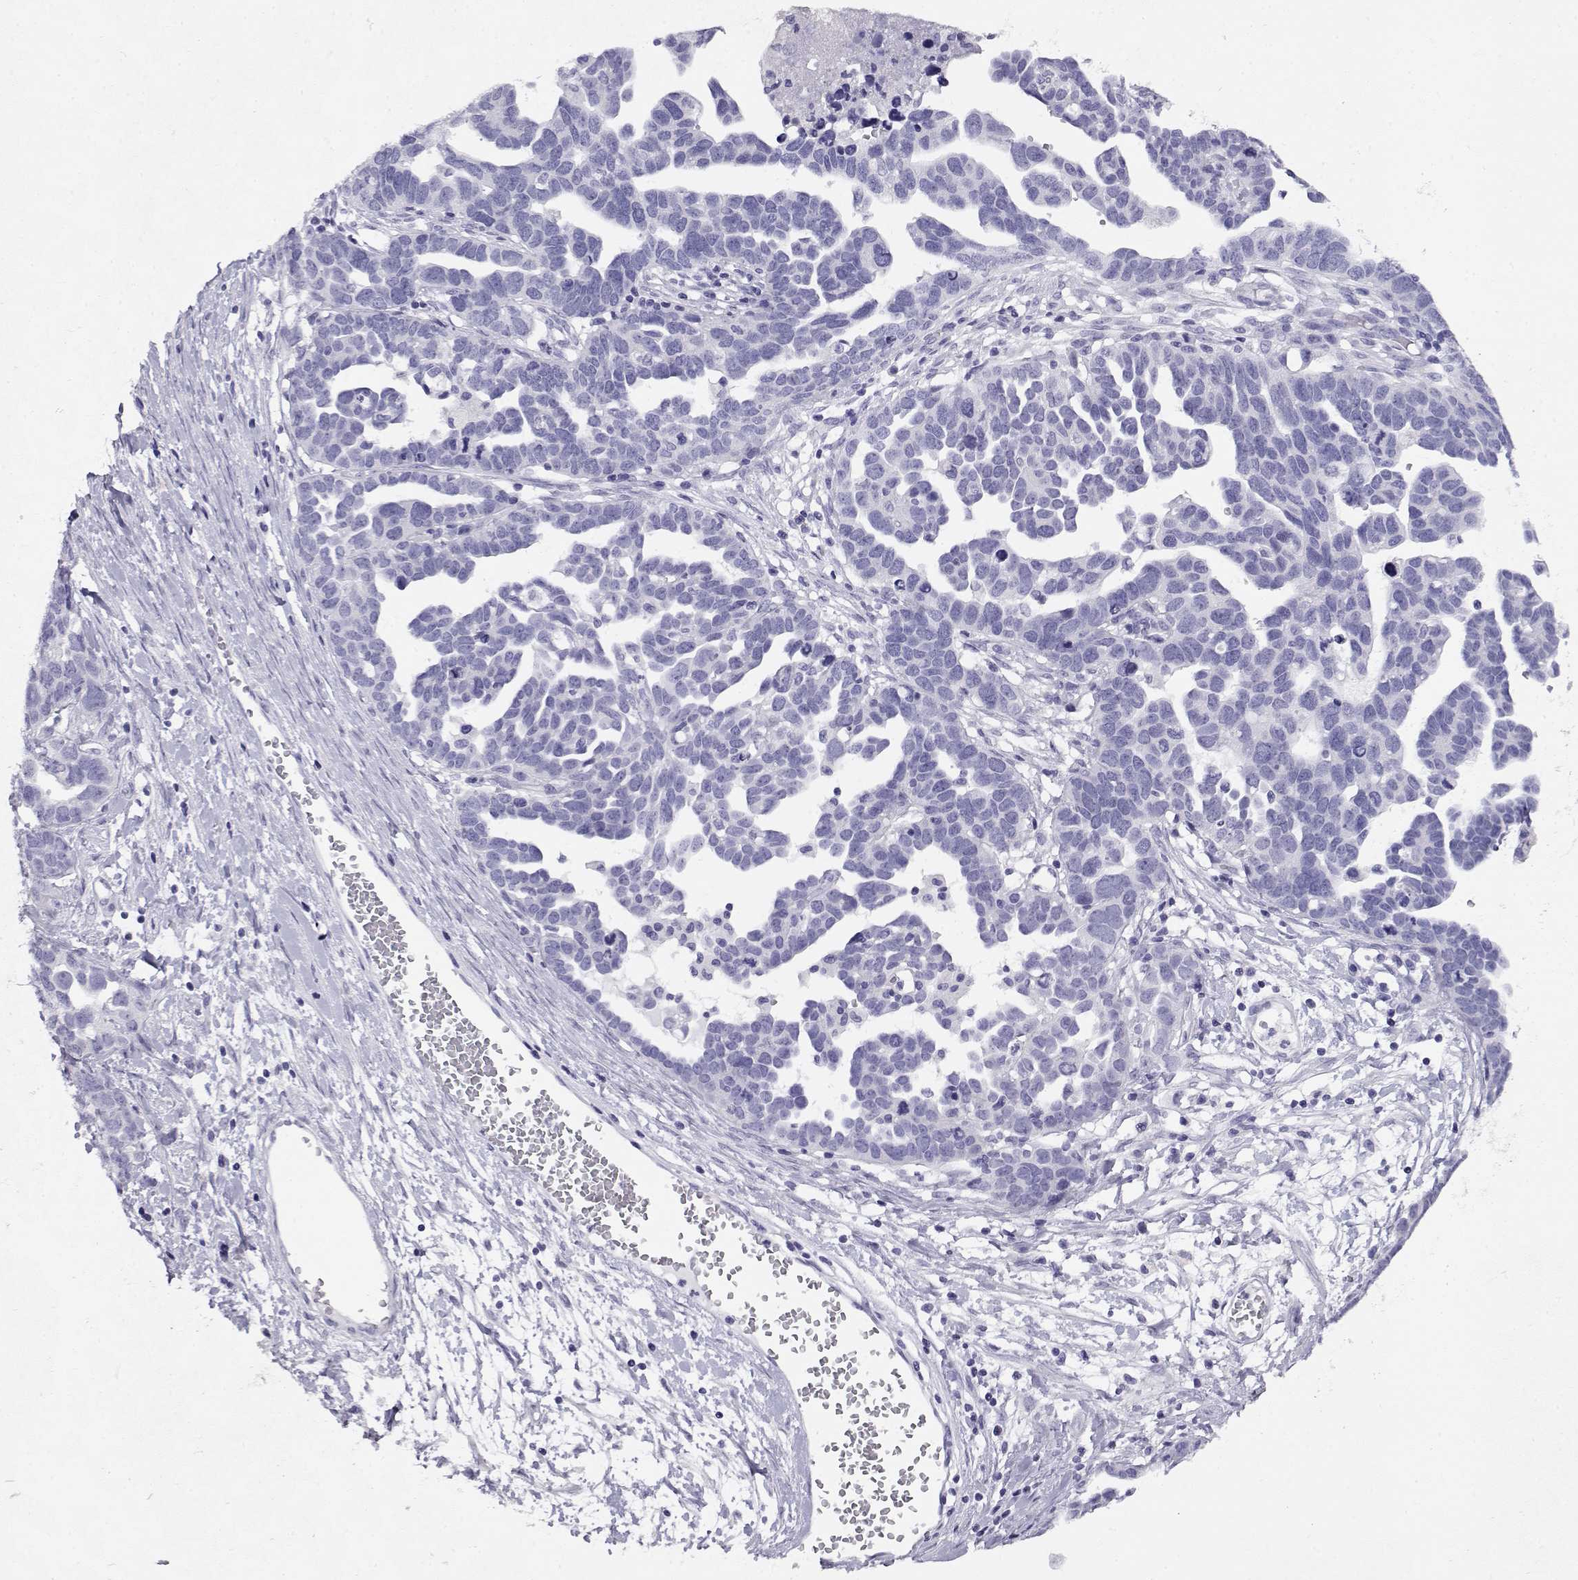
{"staining": {"intensity": "negative", "quantity": "none", "location": "none"}, "tissue": "ovarian cancer", "cell_type": "Tumor cells", "image_type": "cancer", "snomed": [{"axis": "morphology", "description": "Cystadenocarcinoma, serous, NOS"}, {"axis": "topography", "description": "Ovary"}], "caption": "Micrograph shows no significant protein positivity in tumor cells of ovarian cancer.", "gene": "CABS1", "patient": {"sex": "female", "age": 54}}